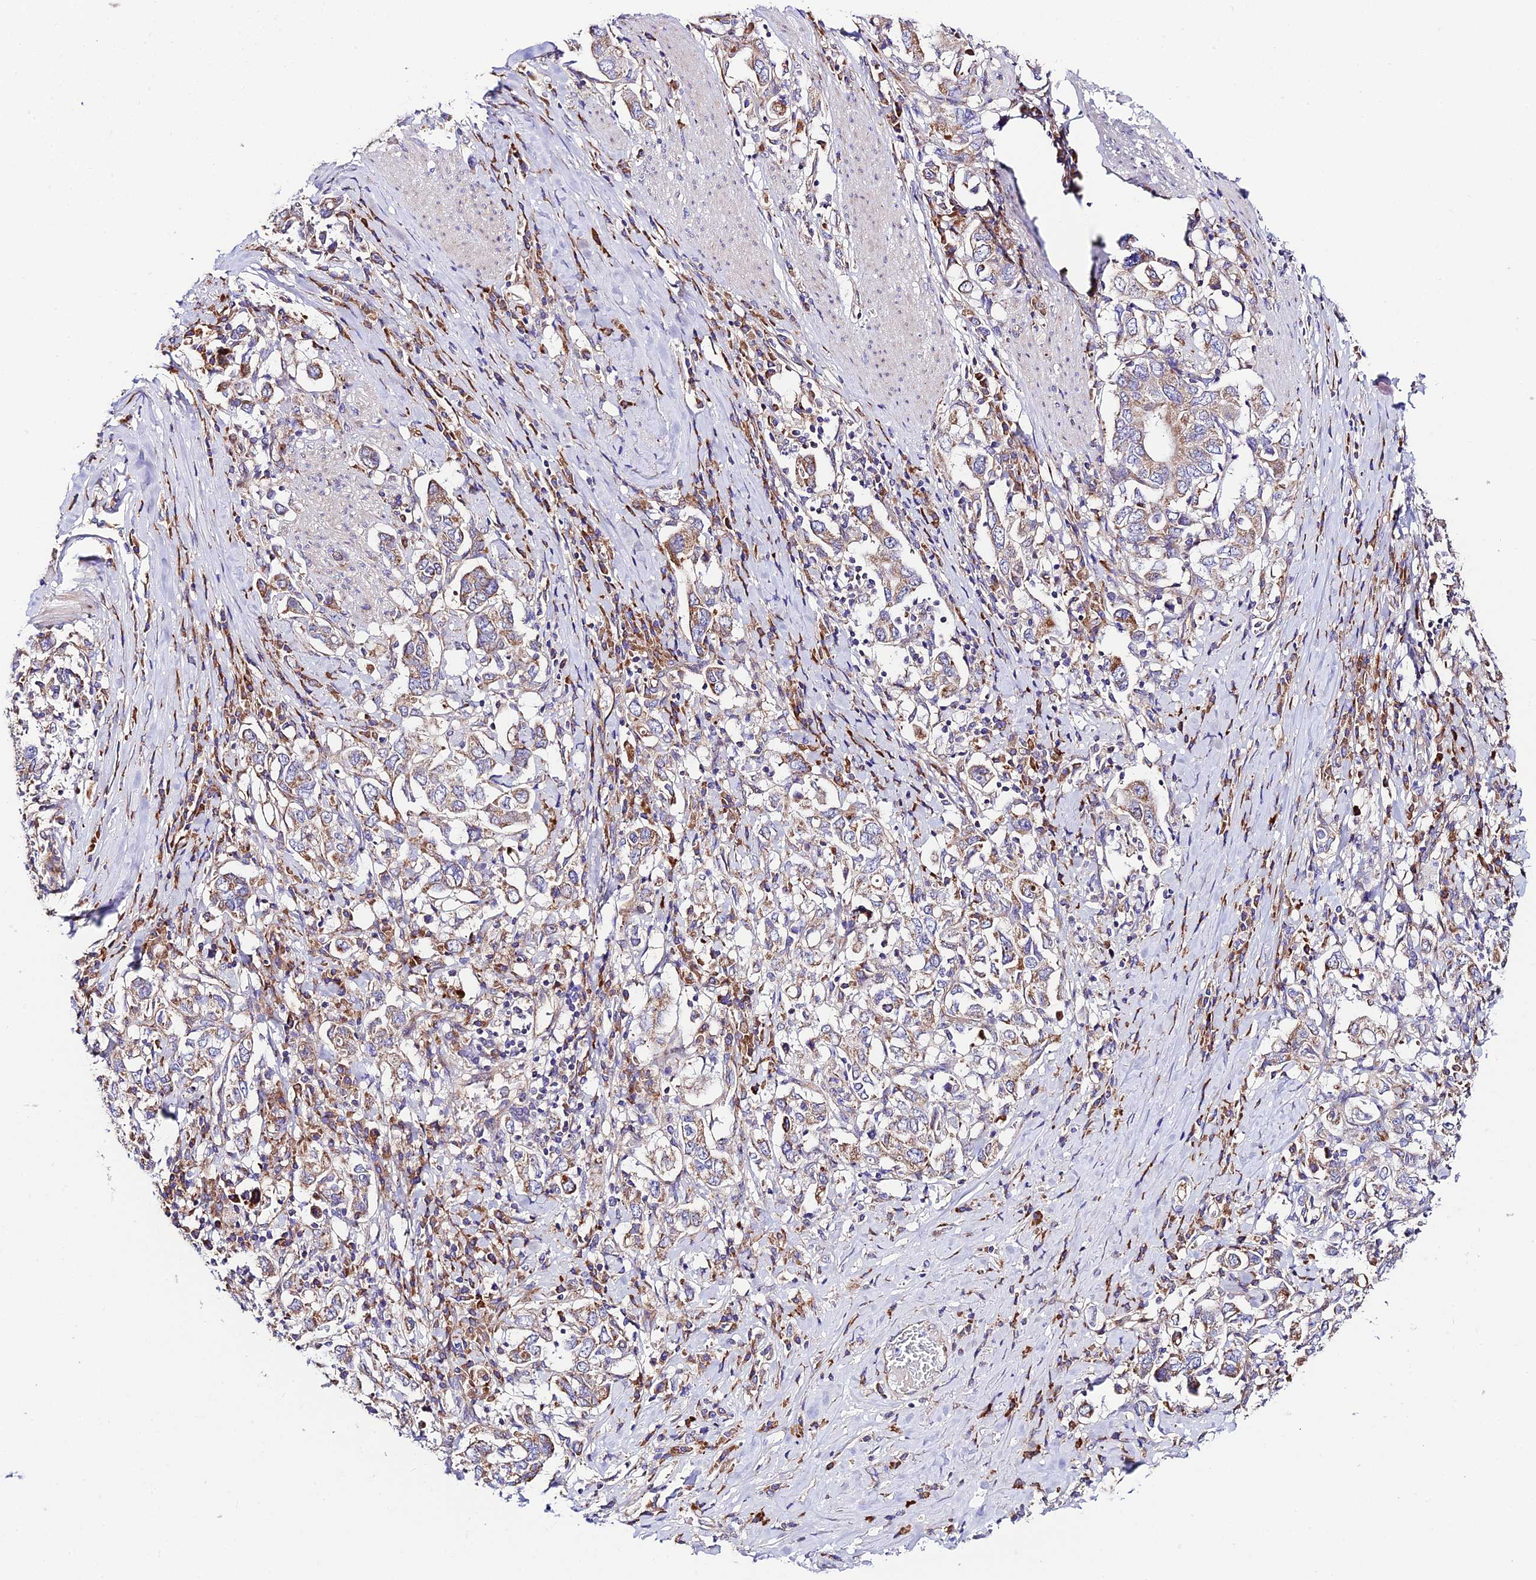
{"staining": {"intensity": "weak", "quantity": "25%-75%", "location": "cytoplasmic/membranous"}, "tissue": "stomach cancer", "cell_type": "Tumor cells", "image_type": "cancer", "snomed": [{"axis": "morphology", "description": "Adenocarcinoma, NOS"}, {"axis": "topography", "description": "Stomach, upper"}, {"axis": "topography", "description": "Stomach"}], "caption": "Tumor cells show low levels of weak cytoplasmic/membranous positivity in approximately 25%-75% of cells in stomach cancer.", "gene": "VPS13C", "patient": {"sex": "male", "age": 62}}